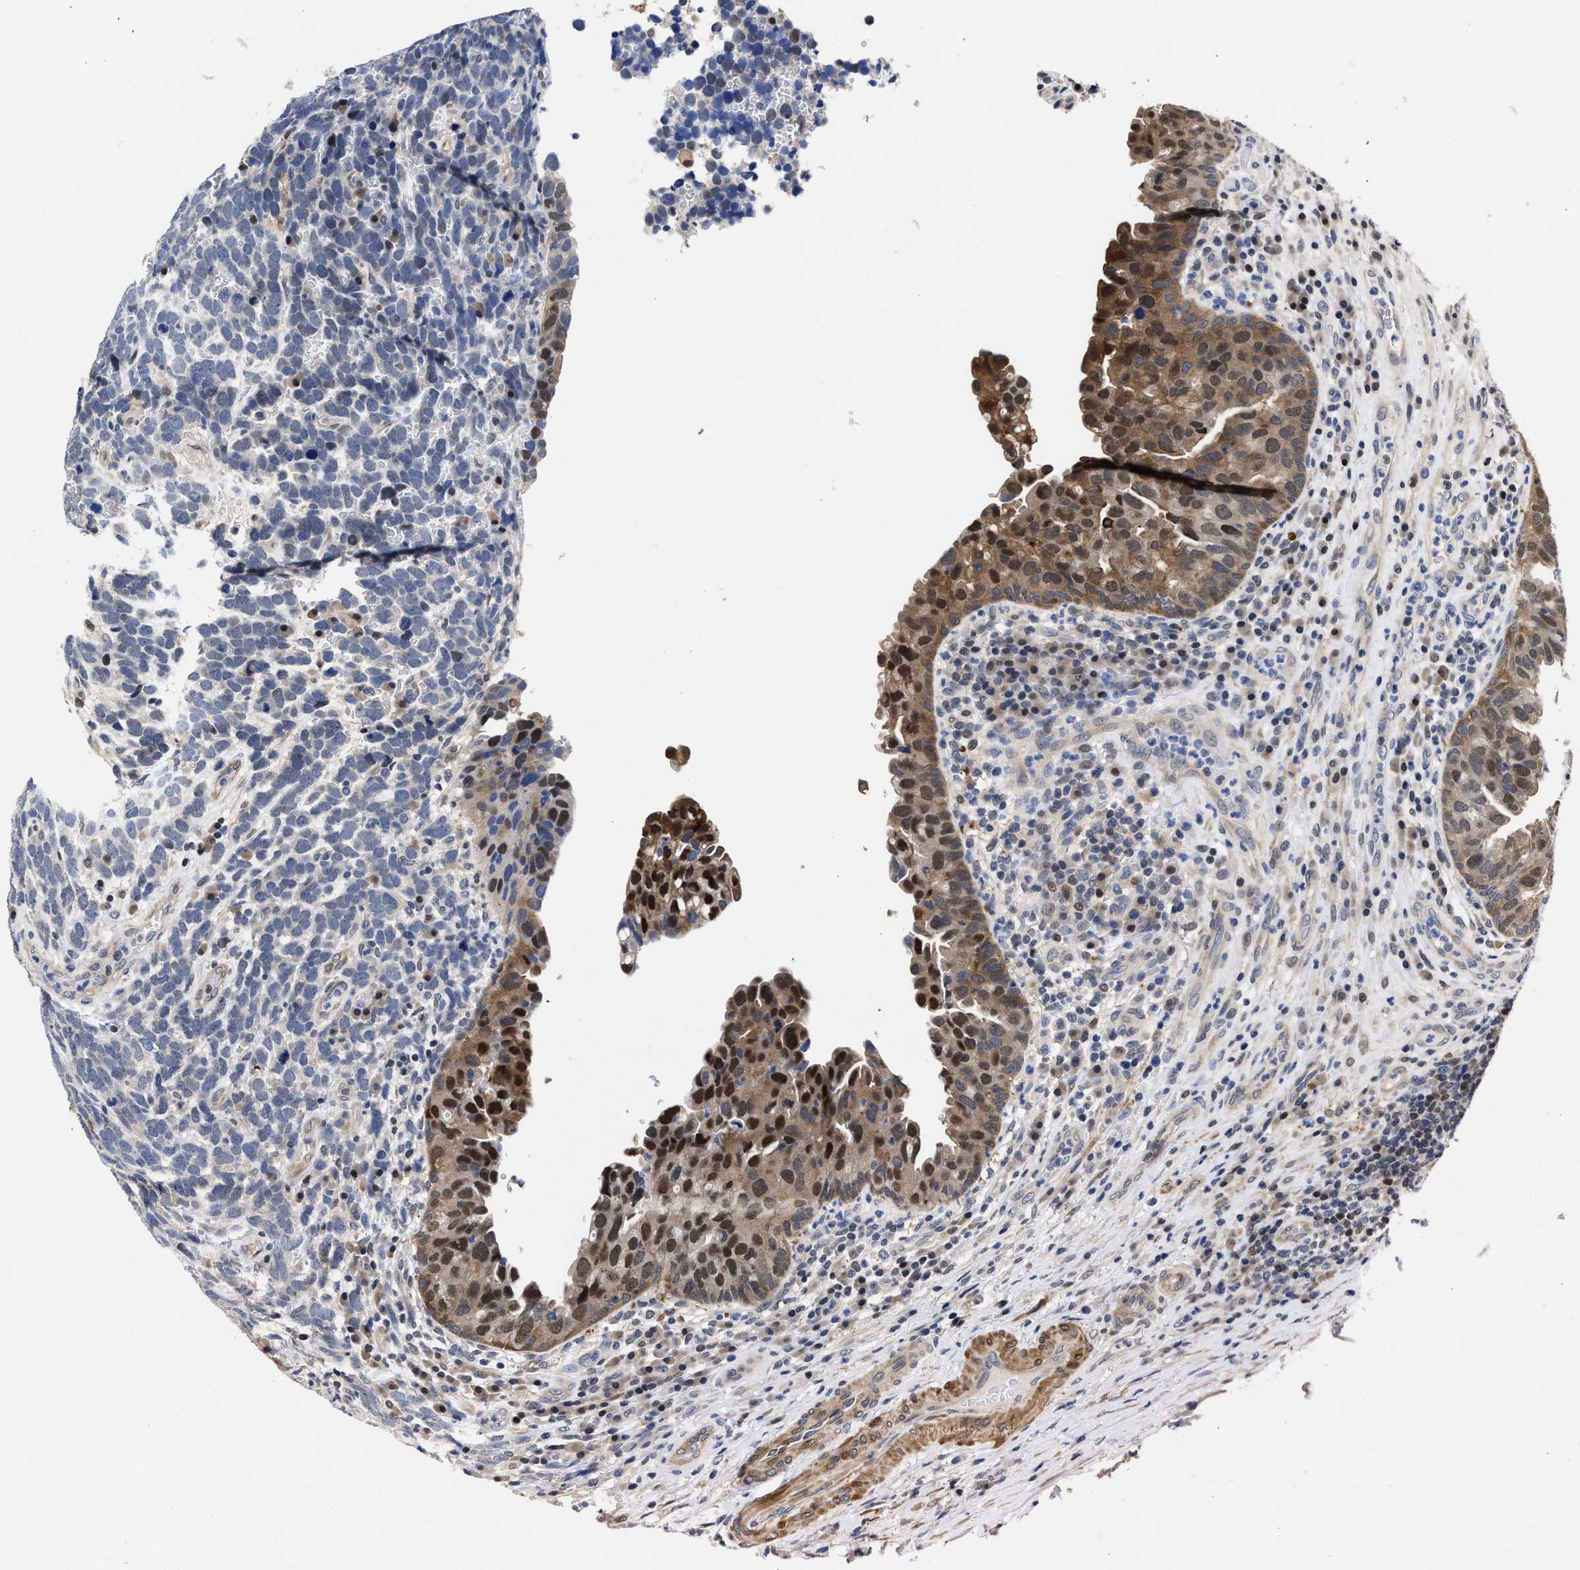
{"staining": {"intensity": "negative", "quantity": "none", "location": "none"}, "tissue": "urothelial cancer", "cell_type": "Tumor cells", "image_type": "cancer", "snomed": [{"axis": "morphology", "description": "Urothelial carcinoma, High grade"}, {"axis": "topography", "description": "Urinary bladder"}], "caption": "Immunohistochemistry (IHC) photomicrograph of neoplastic tissue: urothelial carcinoma (high-grade) stained with DAB reveals no significant protein positivity in tumor cells. (DAB IHC, high magnification).", "gene": "KIF12", "patient": {"sex": "female", "age": 82}}